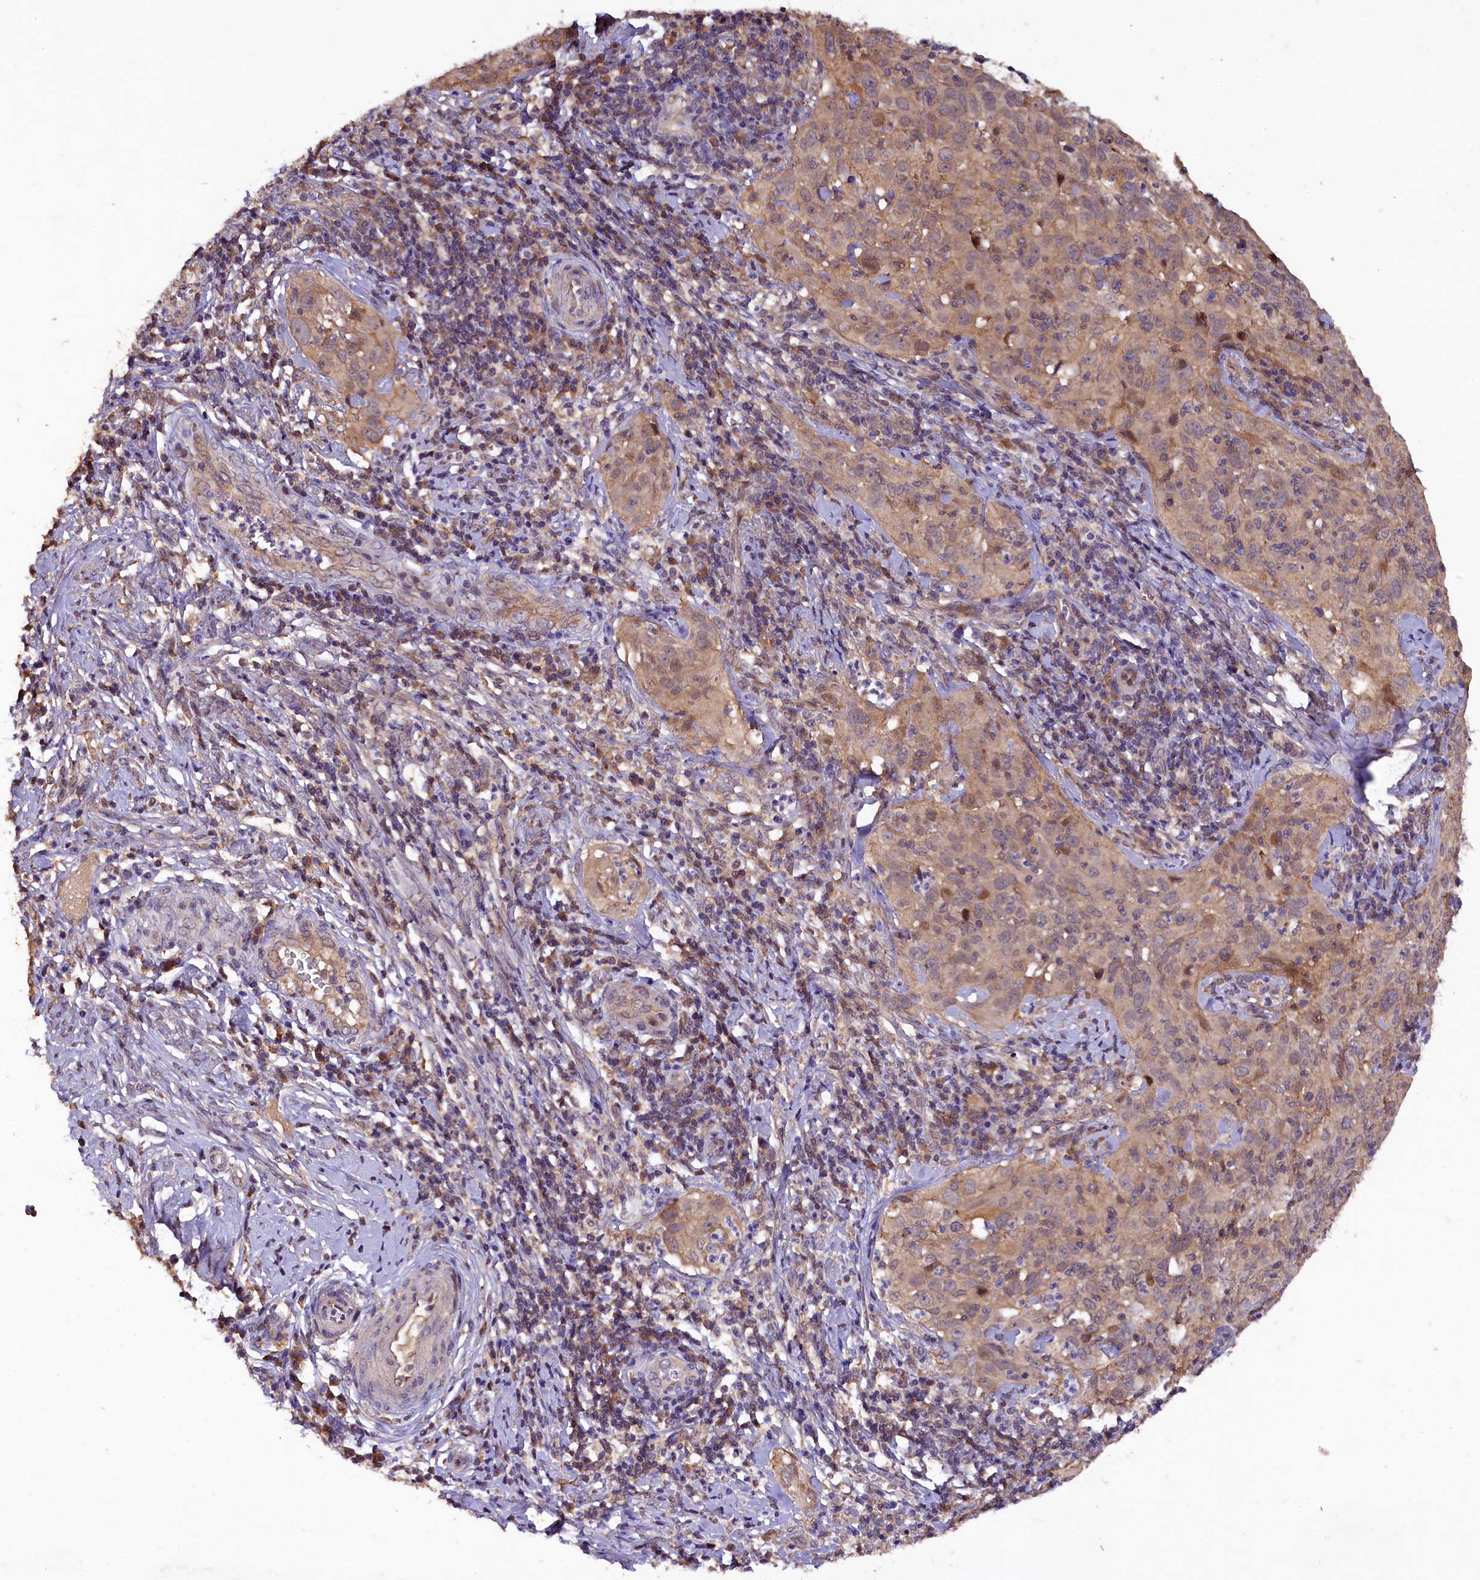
{"staining": {"intensity": "moderate", "quantity": "<25%", "location": "nuclear"}, "tissue": "cervical cancer", "cell_type": "Tumor cells", "image_type": "cancer", "snomed": [{"axis": "morphology", "description": "Normal tissue, NOS"}, {"axis": "morphology", "description": "Squamous cell carcinoma, NOS"}, {"axis": "topography", "description": "Cervix"}], "caption": "Immunohistochemical staining of cervical cancer (squamous cell carcinoma) shows low levels of moderate nuclear protein positivity in approximately <25% of tumor cells. (DAB IHC, brown staining for protein, blue staining for nuclei).", "gene": "PLXNB1", "patient": {"sex": "female", "age": 31}}